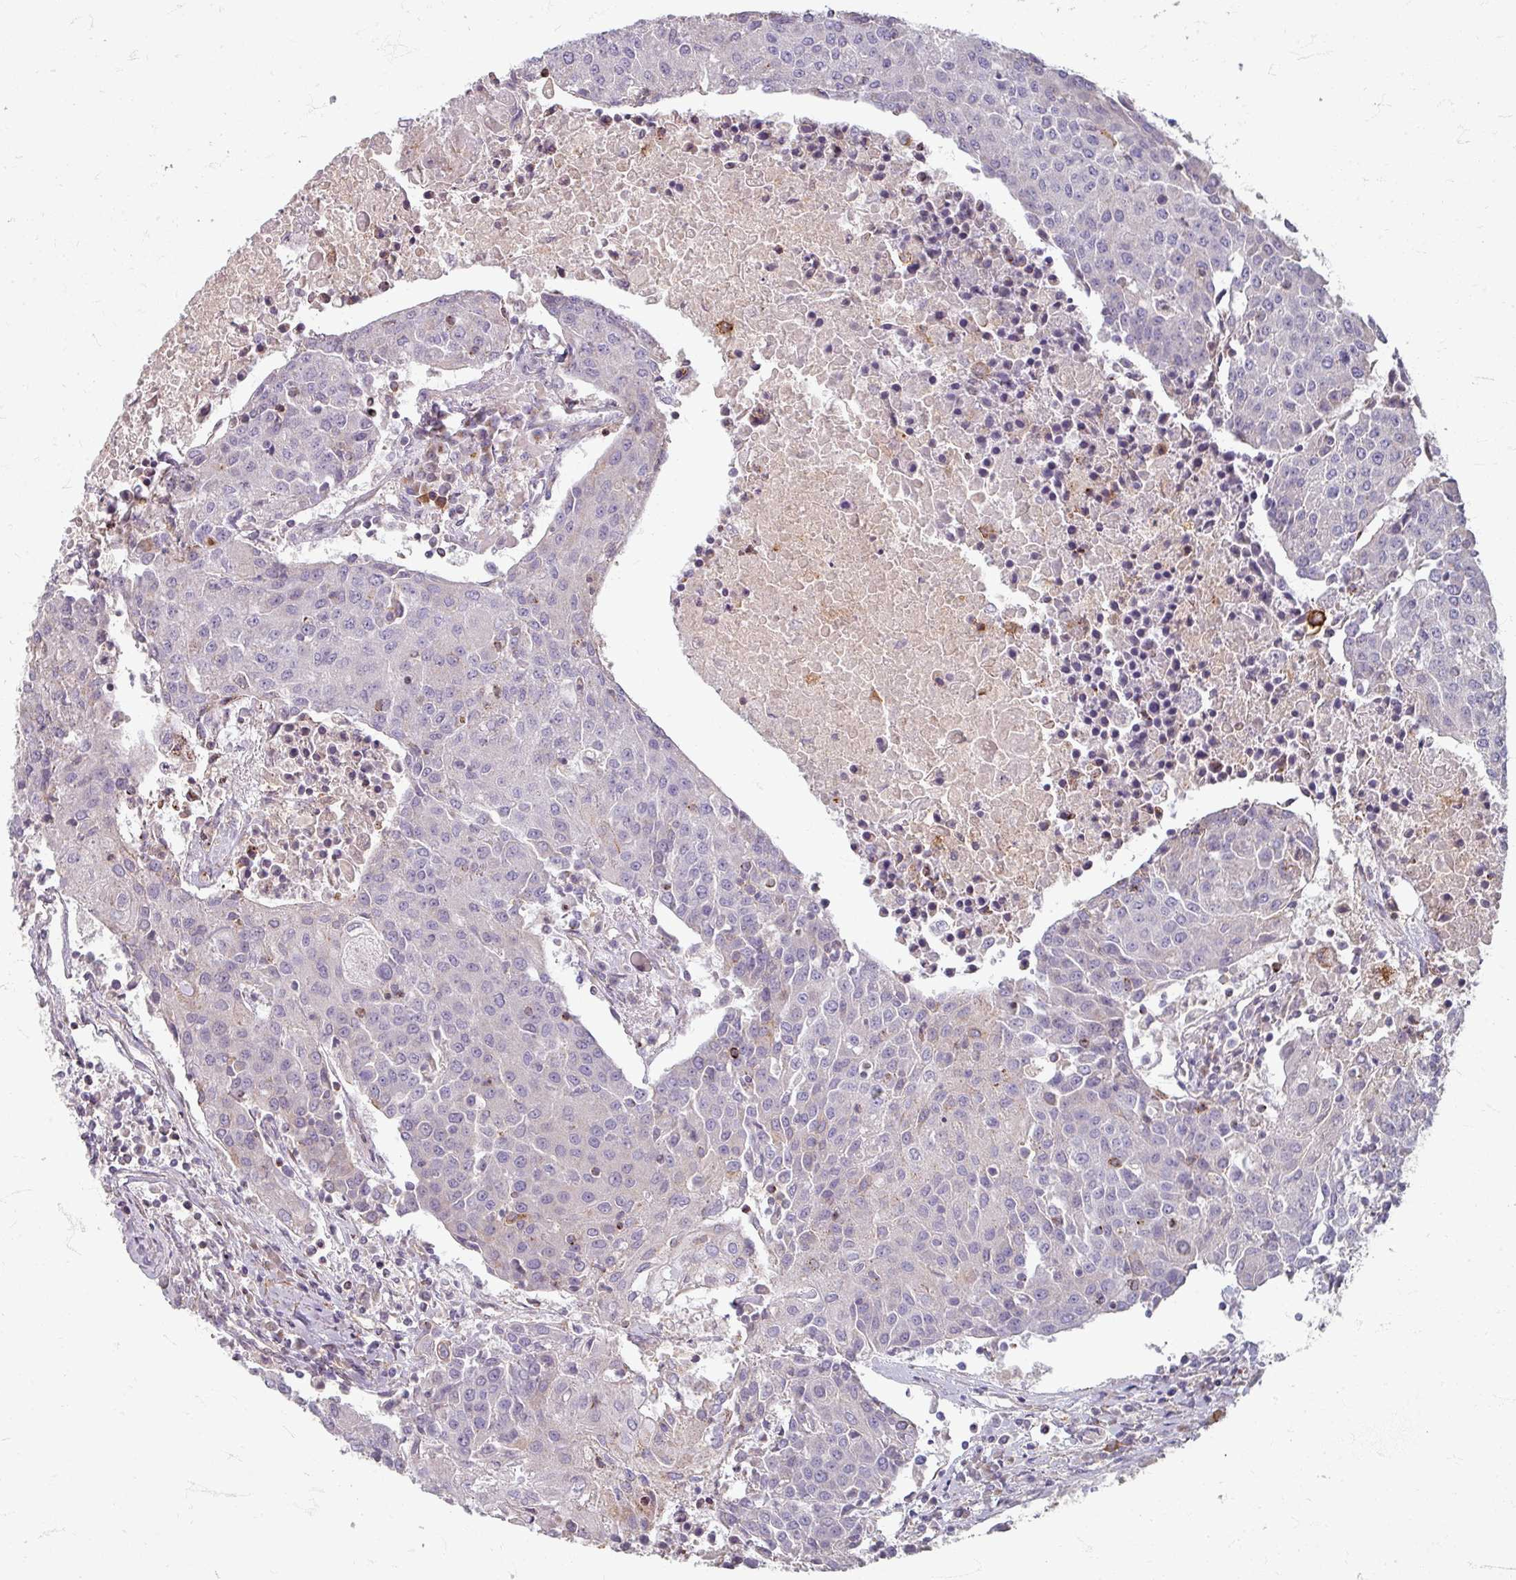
{"staining": {"intensity": "negative", "quantity": "none", "location": "none"}, "tissue": "urothelial cancer", "cell_type": "Tumor cells", "image_type": "cancer", "snomed": [{"axis": "morphology", "description": "Urothelial carcinoma, High grade"}, {"axis": "topography", "description": "Urinary bladder"}], "caption": "The IHC histopathology image has no significant staining in tumor cells of high-grade urothelial carcinoma tissue.", "gene": "GABARAPL1", "patient": {"sex": "female", "age": 85}}